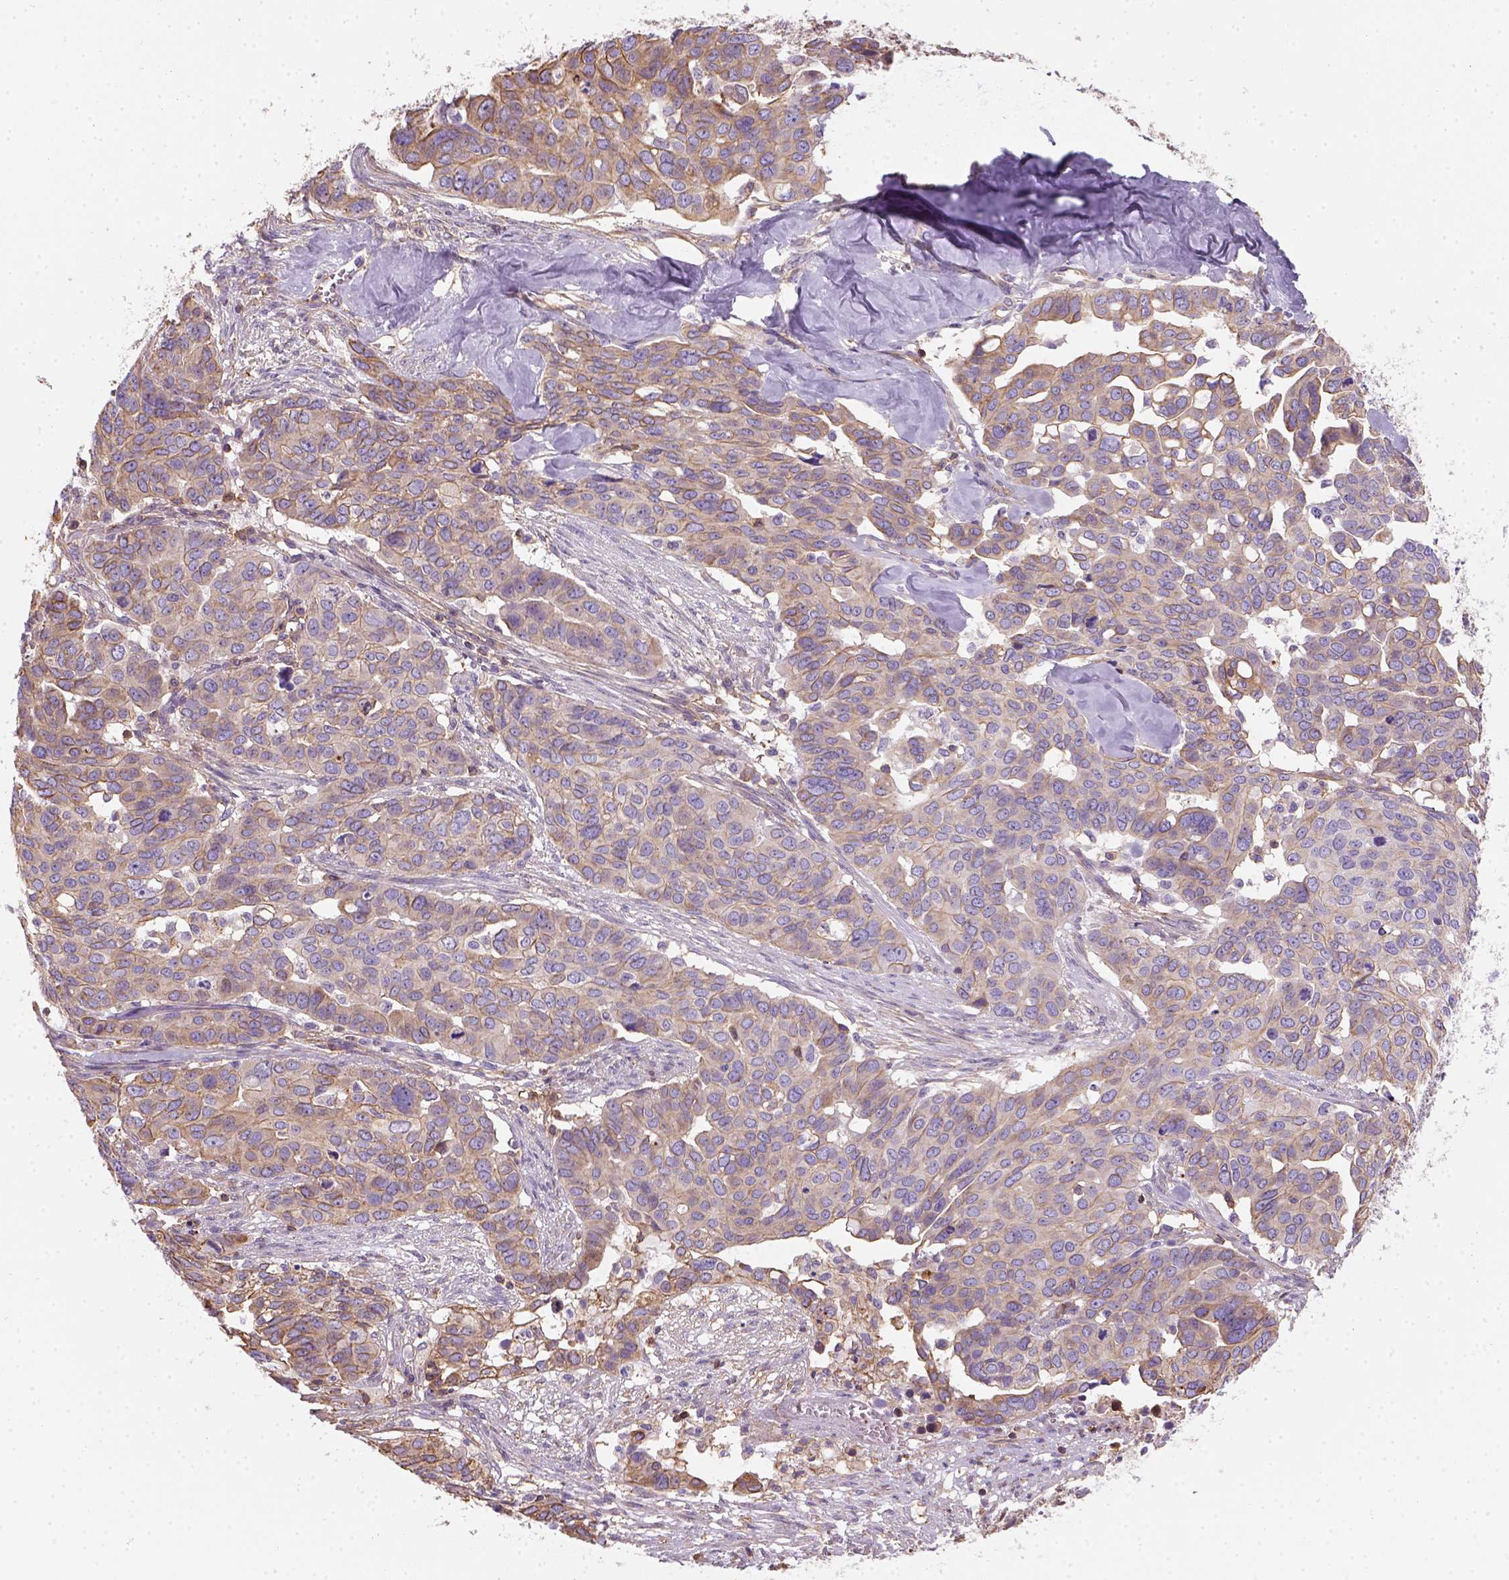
{"staining": {"intensity": "moderate", "quantity": ">75%", "location": "cytoplasmic/membranous"}, "tissue": "ovarian cancer", "cell_type": "Tumor cells", "image_type": "cancer", "snomed": [{"axis": "morphology", "description": "Carcinoma, endometroid"}, {"axis": "topography", "description": "Ovary"}], "caption": "There is medium levels of moderate cytoplasmic/membranous staining in tumor cells of ovarian endometroid carcinoma, as demonstrated by immunohistochemical staining (brown color).", "gene": "GPRC5D", "patient": {"sex": "female", "age": 78}}